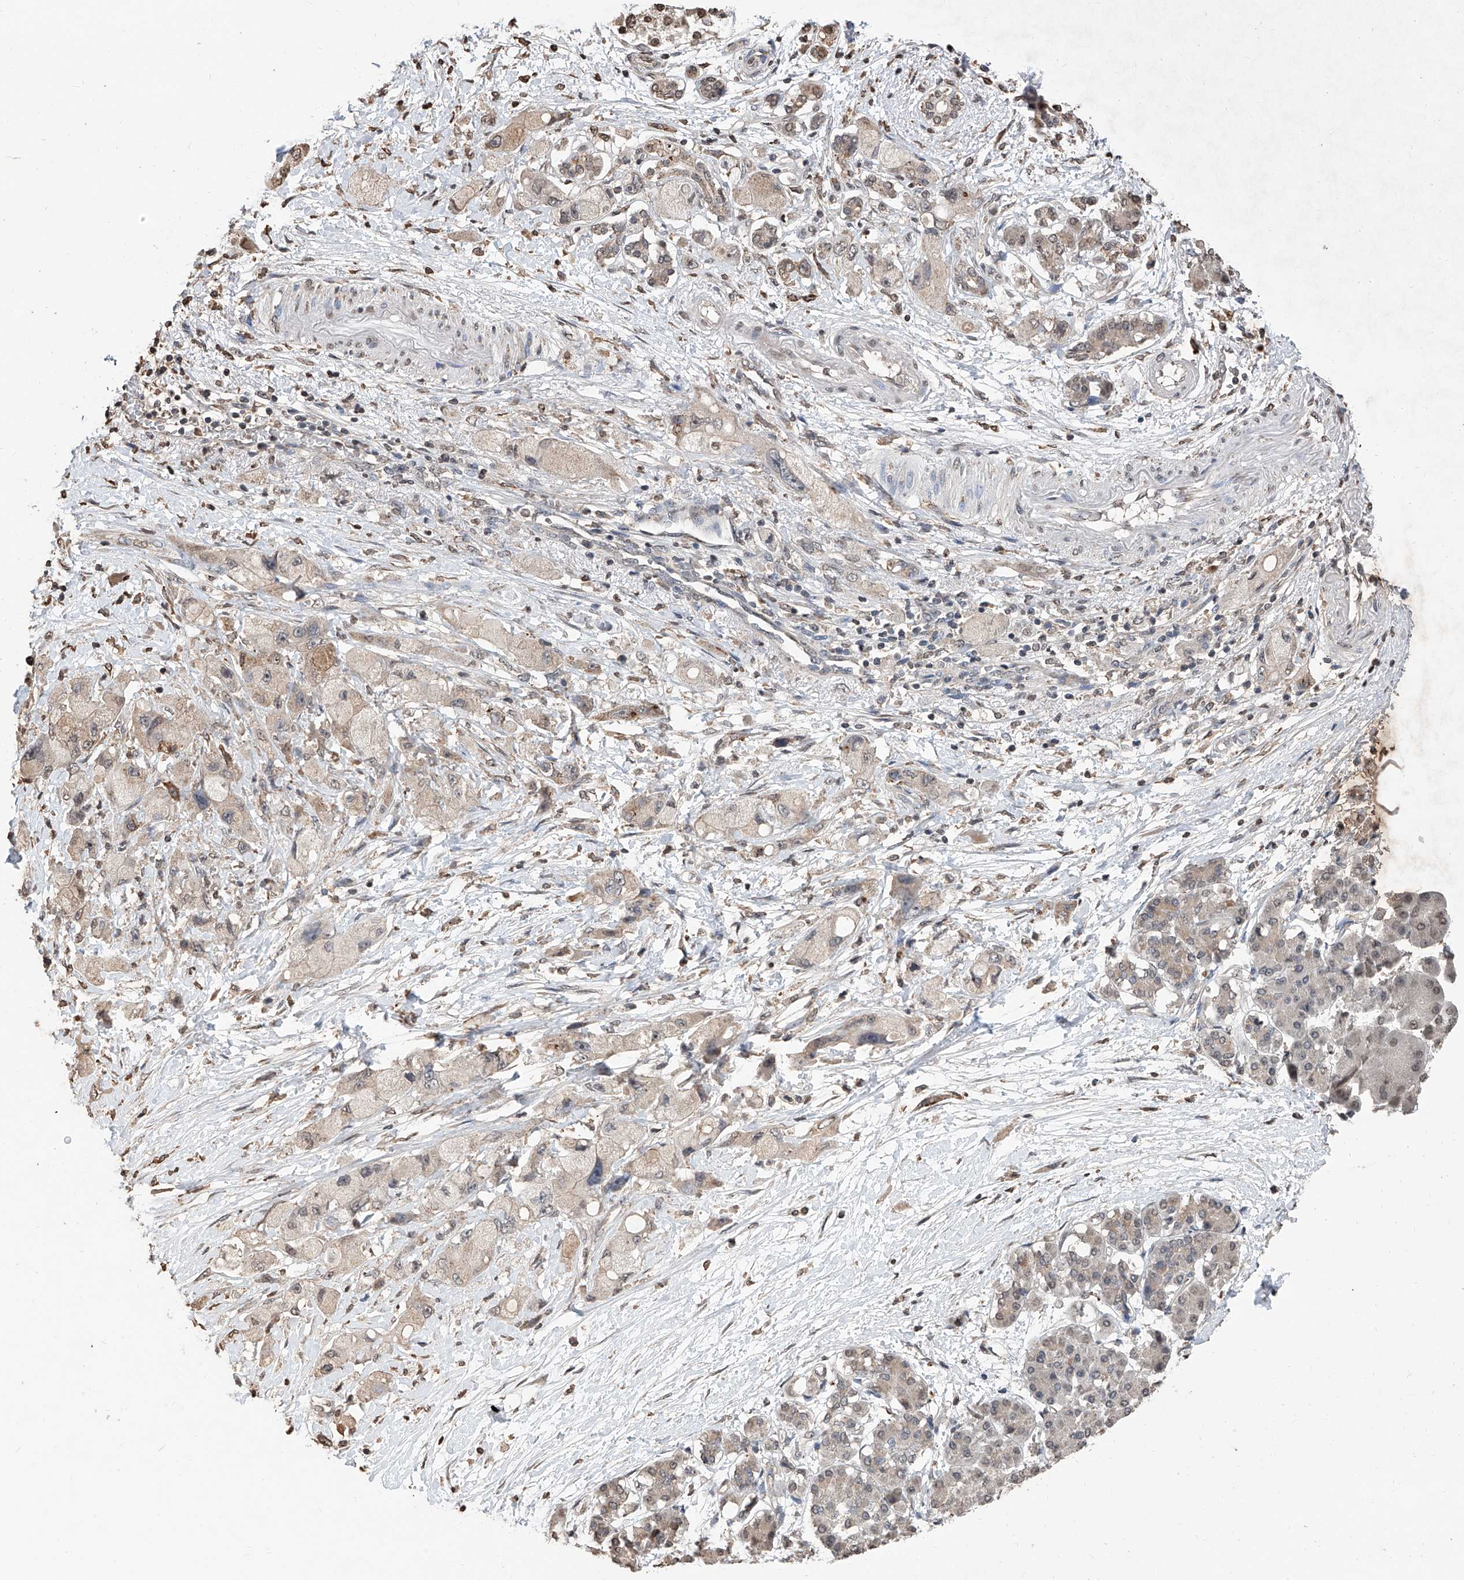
{"staining": {"intensity": "negative", "quantity": "none", "location": "none"}, "tissue": "pancreatic cancer", "cell_type": "Tumor cells", "image_type": "cancer", "snomed": [{"axis": "morphology", "description": "Normal tissue, NOS"}, {"axis": "morphology", "description": "Adenocarcinoma, NOS"}, {"axis": "topography", "description": "Pancreas"}], "caption": "IHC histopathology image of neoplastic tissue: pancreatic adenocarcinoma stained with DAB displays no significant protein positivity in tumor cells.", "gene": "RP9", "patient": {"sex": "female", "age": 68}}